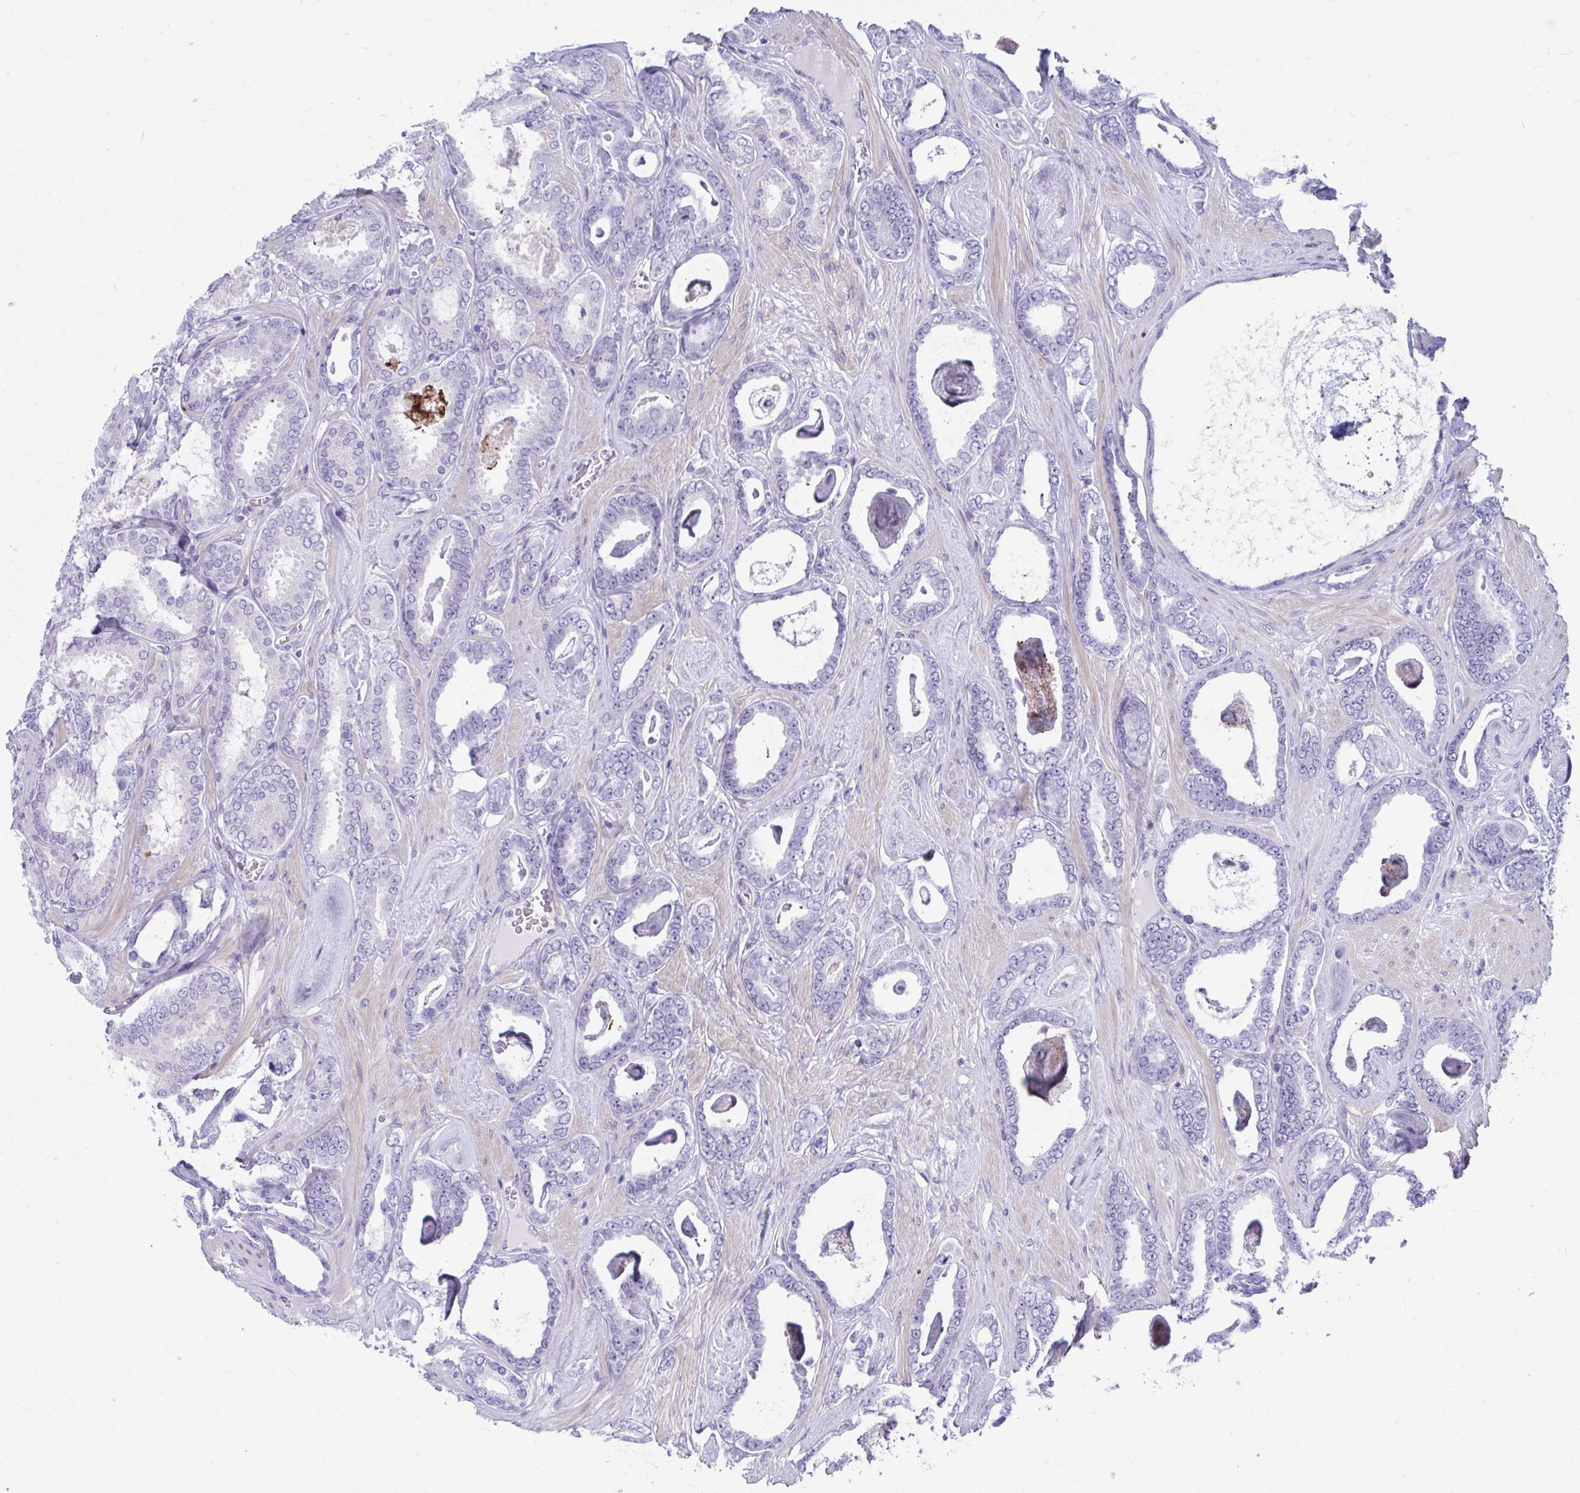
{"staining": {"intensity": "negative", "quantity": "none", "location": "none"}, "tissue": "prostate cancer", "cell_type": "Tumor cells", "image_type": "cancer", "snomed": [{"axis": "morphology", "description": "Adenocarcinoma, High grade"}, {"axis": "topography", "description": "Prostate"}], "caption": "This is a photomicrograph of IHC staining of prostate adenocarcinoma (high-grade), which shows no staining in tumor cells.", "gene": "ISL1", "patient": {"sex": "male", "age": 63}}